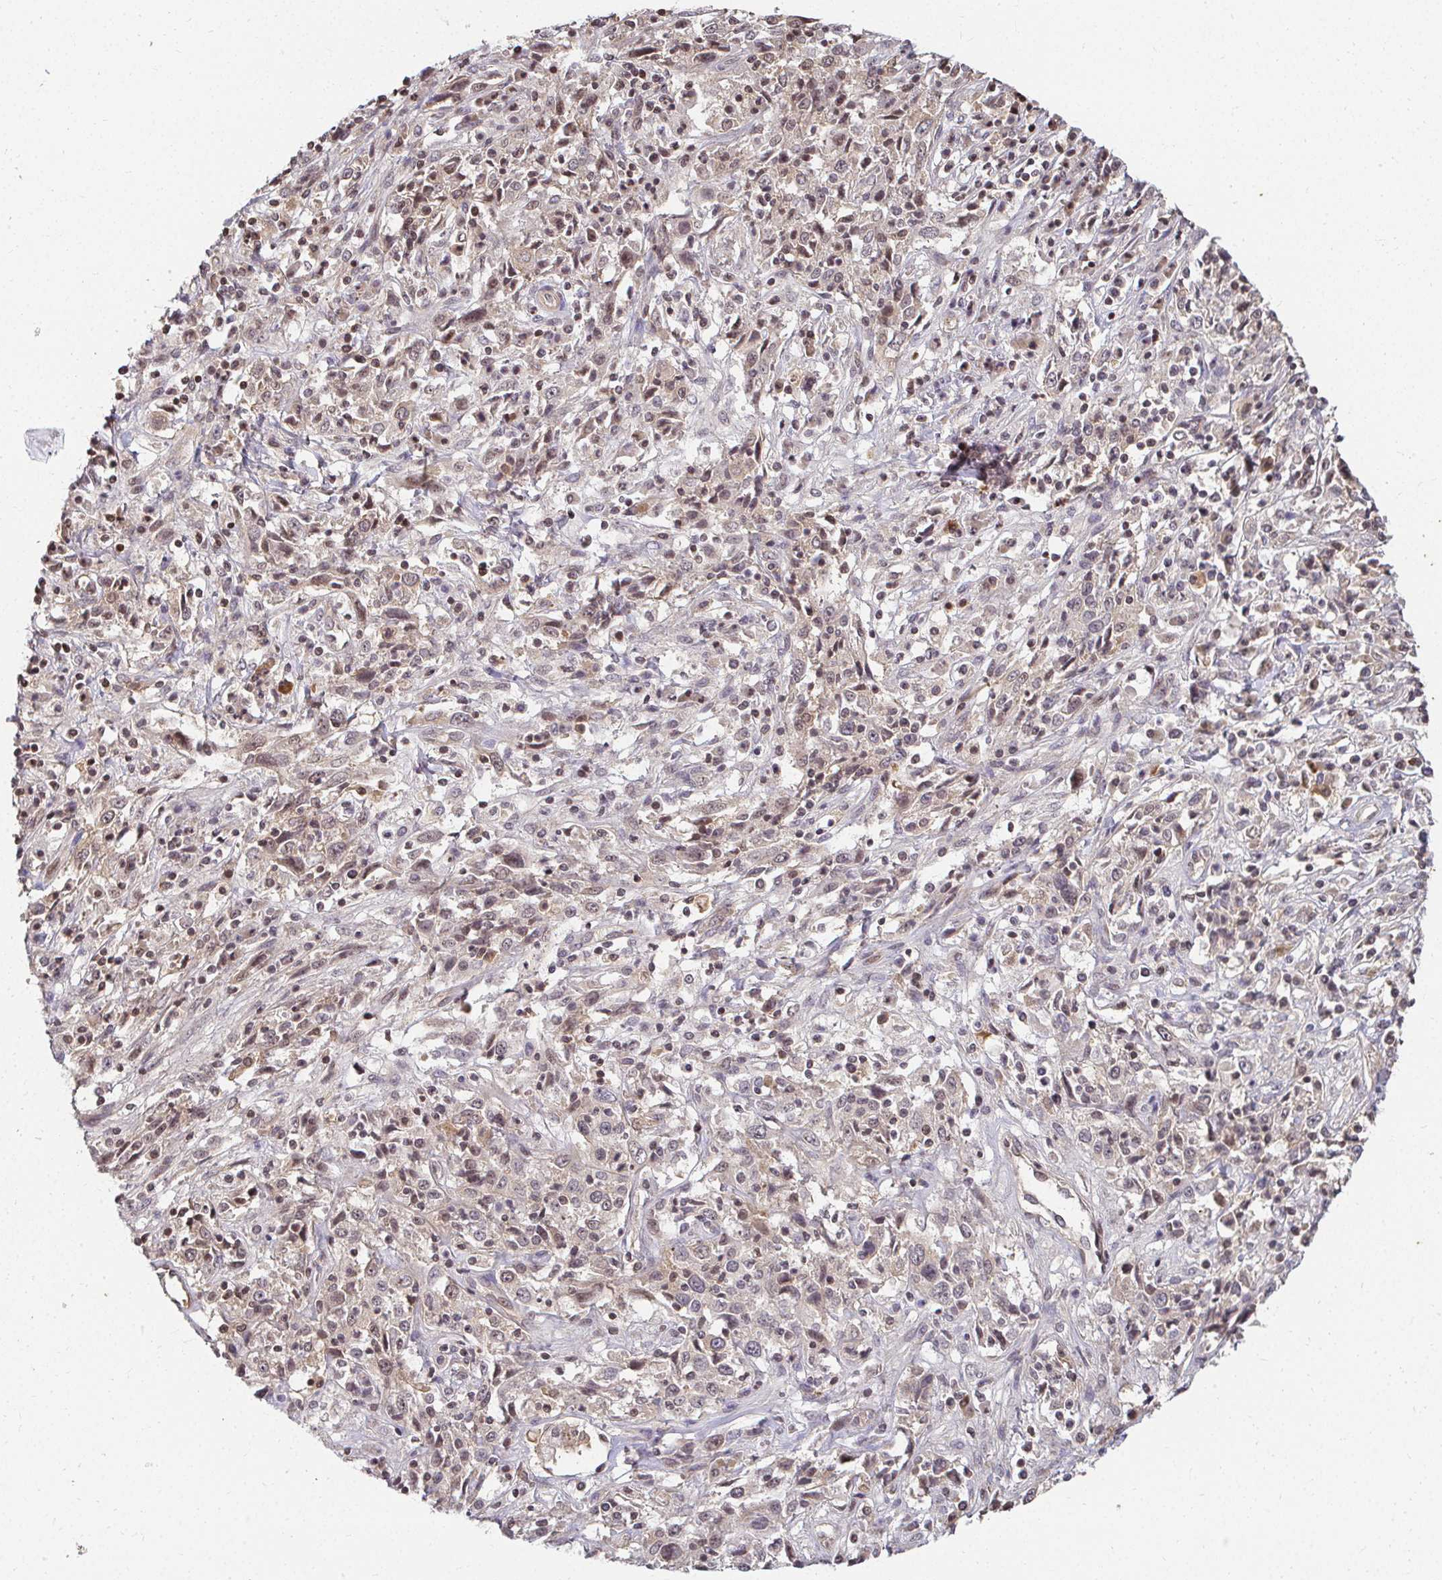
{"staining": {"intensity": "weak", "quantity": "<25%", "location": "nuclear"}, "tissue": "cervical cancer", "cell_type": "Tumor cells", "image_type": "cancer", "snomed": [{"axis": "morphology", "description": "Adenocarcinoma, NOS"}, {"axis": "topography", "description": "Cervix"}], "caption": "An IHC histopathology image of cervical cancer is shown. There is no staining in tumor cells of cervical cancer.", "gene": "ANK3", "patient": {"sex": "female", "age": 40}}